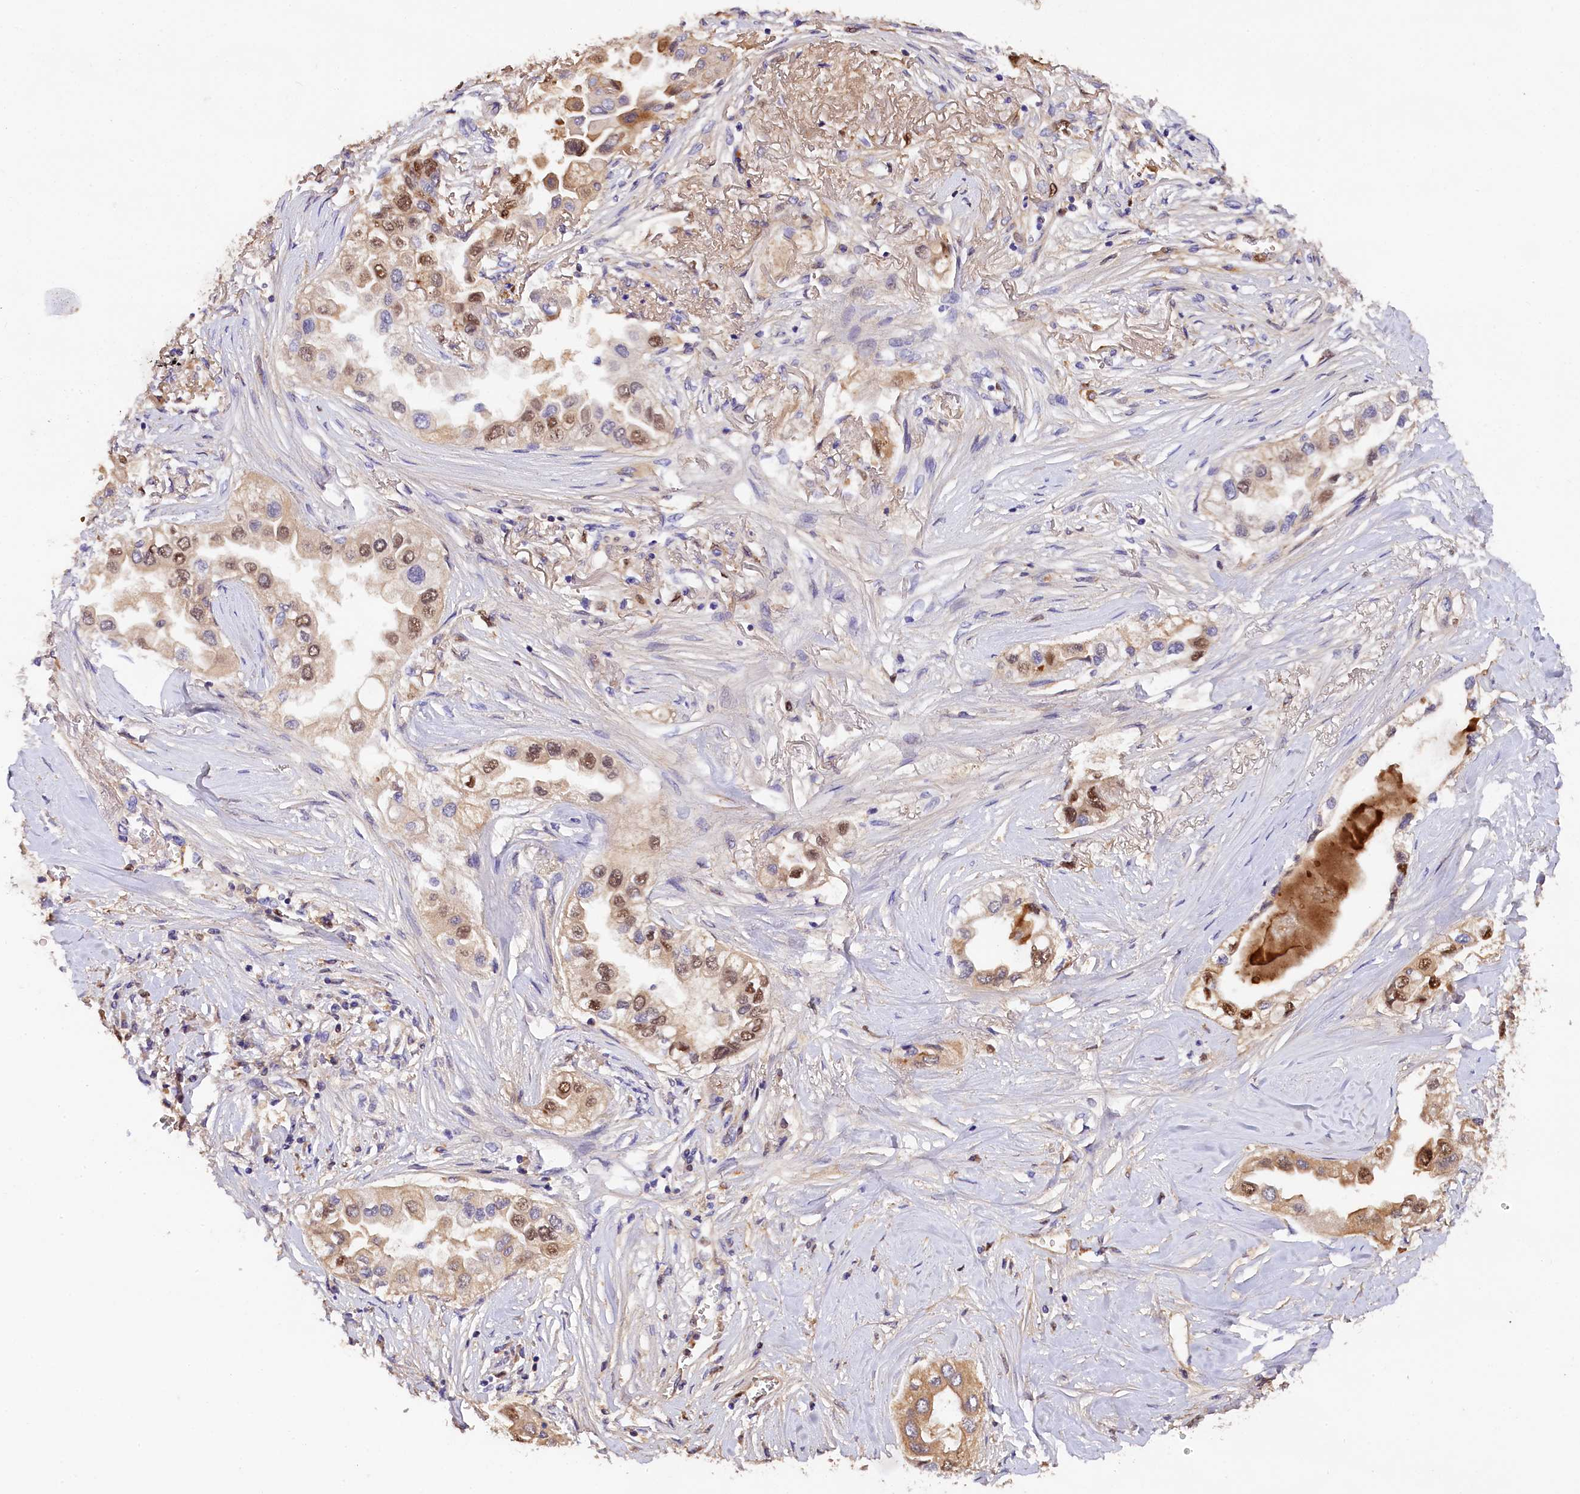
{"staining": {"intensity": "moderate", "quantity": "25%-75%", "location": "nuclear"}, "tissue": "lung cancer", "cell_type": "Tumor cells", "image_type": "cancer", "snomed": [{"axis": "morphology", "description": "Adenocarcinoma, NOS"}, {"axis": "topography", "description": "Lung"}], "caption": "The photomicrograph demonstrates immunohistochemical staining of adenocarcinoma (lung). There is moderate nuclear staining is appreciated in approximately 25%-75% of tumor cells.", "gene": "PHAF1", "patient": {"sex": "female", "age": 76}}